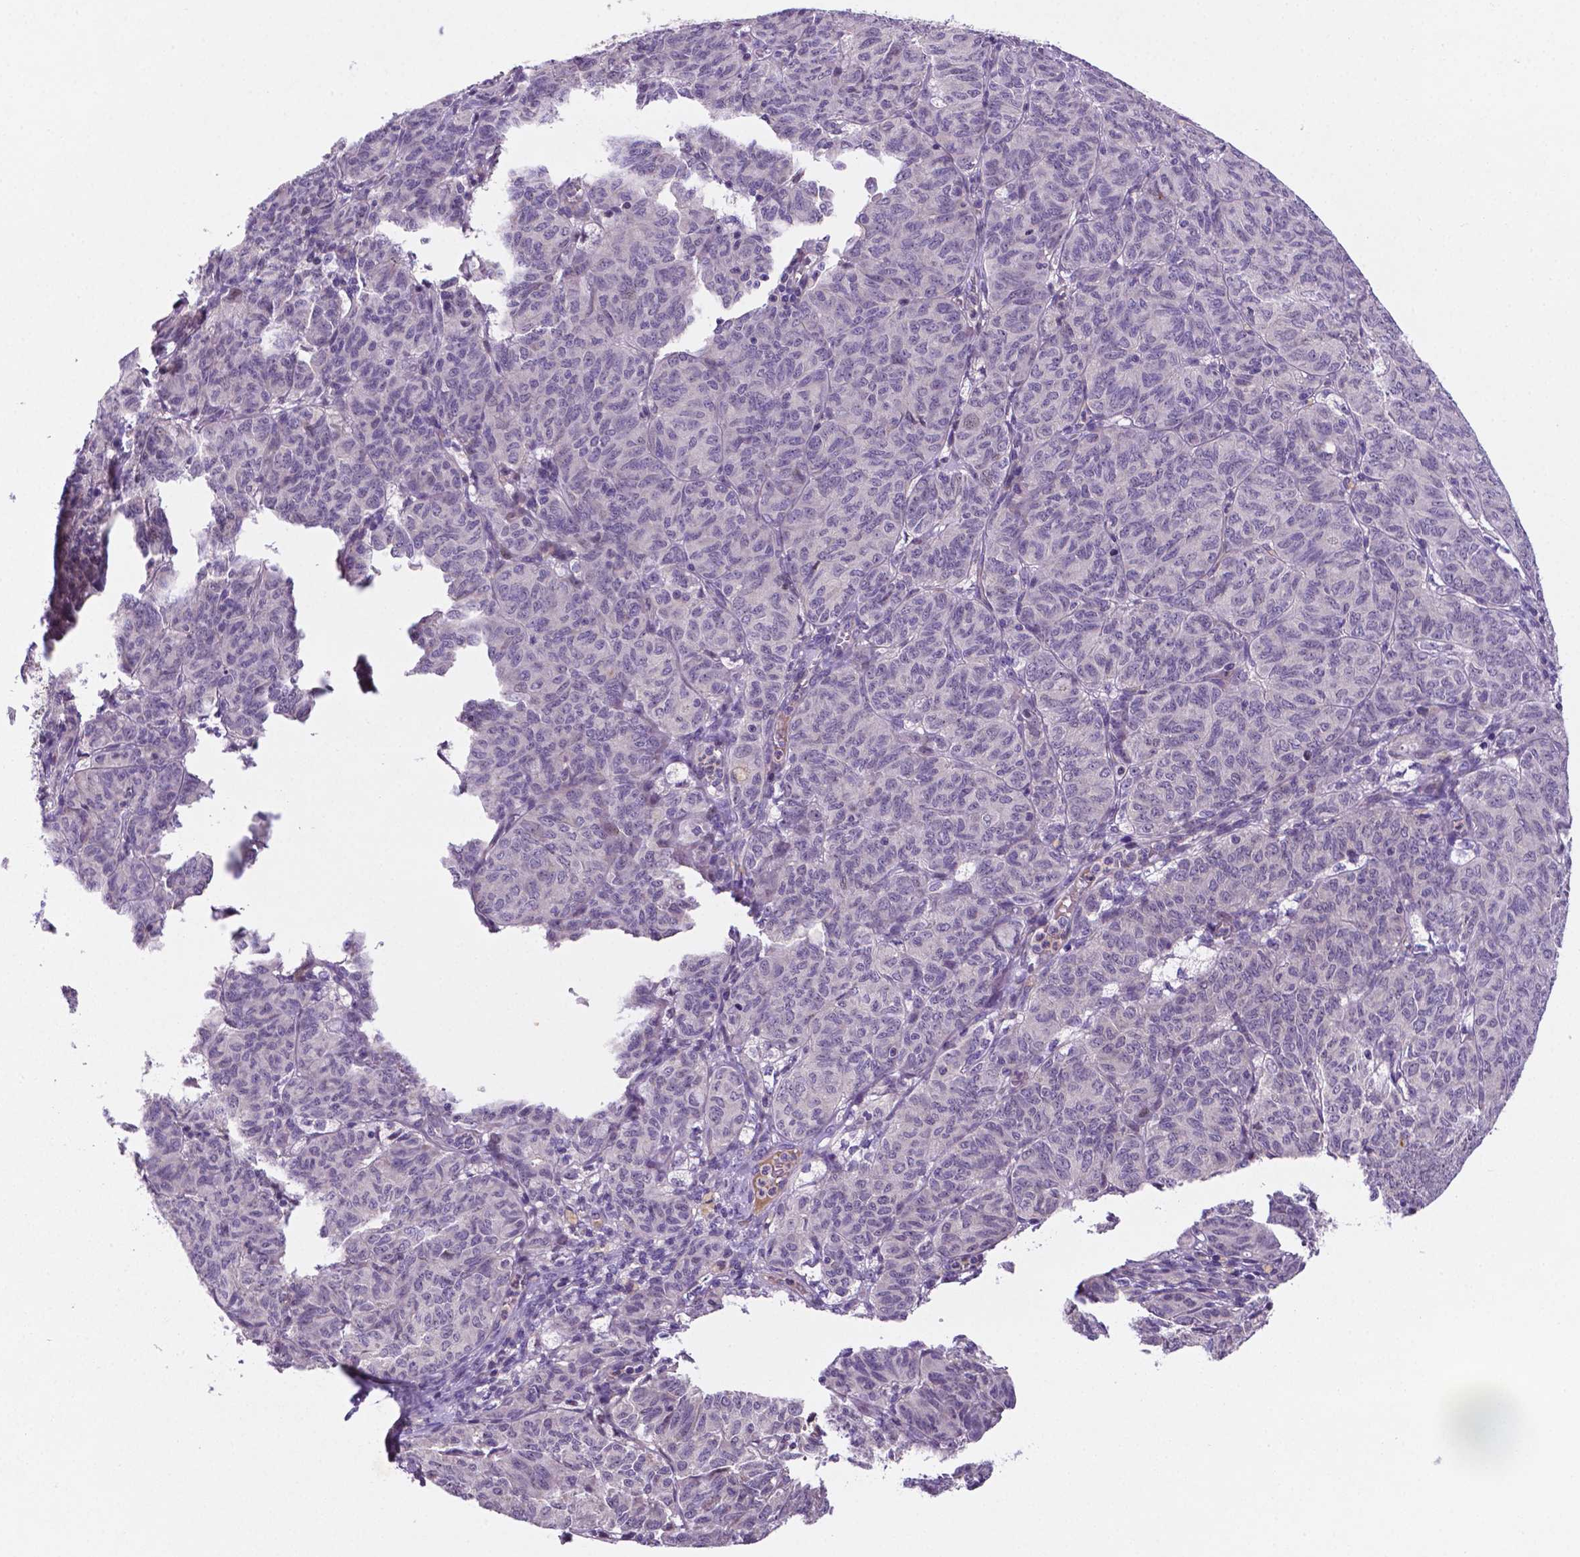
{"staining": {"intensity": "negative", "quantity": "none", "location": "none"}, "tissue": "ovarian cancer", "cell_type": "Tumor cells", "image_type": "cancer", "snomed": [{"axis": "morphology", "description": "Carcinoma, endometroid"}, {"axis": "topography", "description": "Ovary"}], "caption": "Ovarian cancer was stained to show a protein in brown. There is no significant positivity in tumor cells.", "gene": "TM4SF20", "patient": {"sex": "female", "age": 80}}